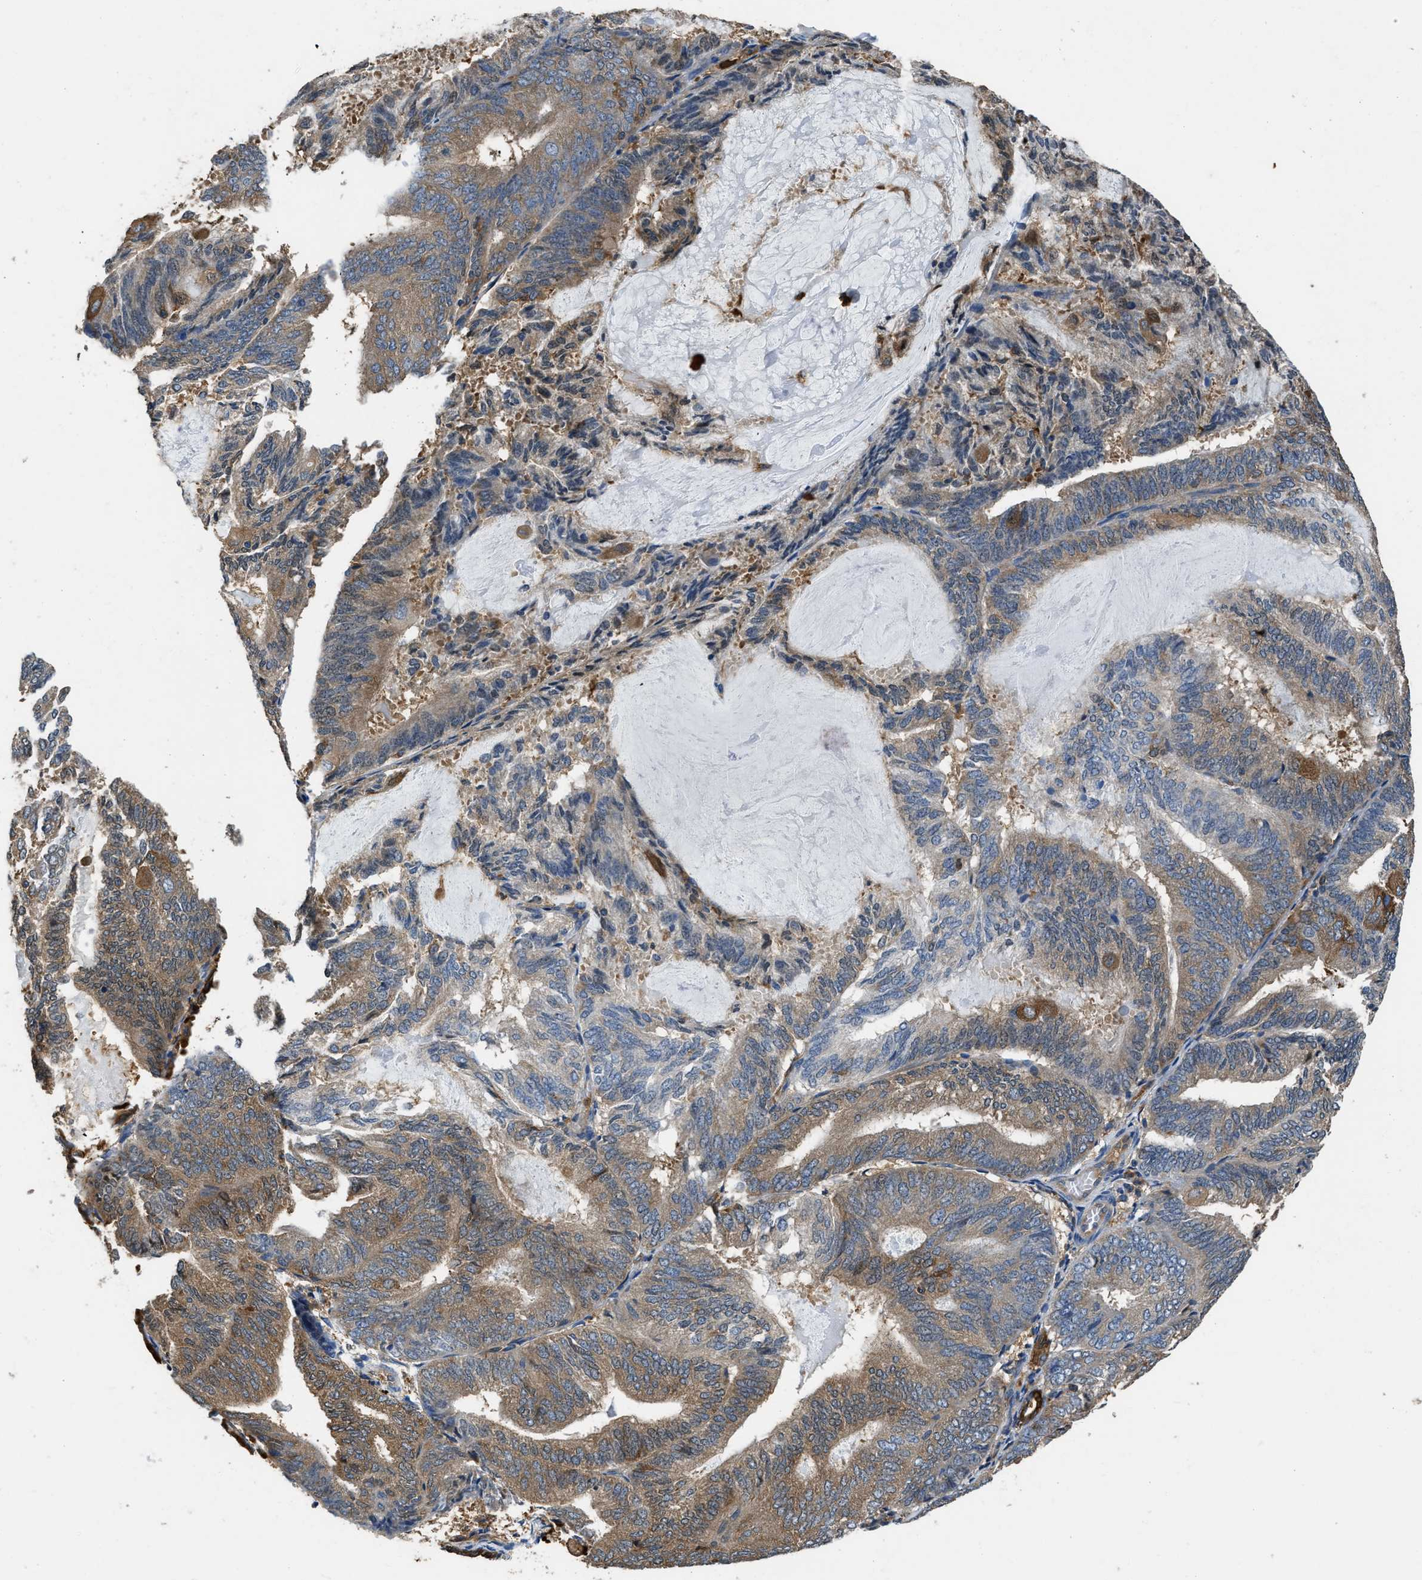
{"staining": {"intensity": "moderate", "quantity": ">75%", "location": "cytoplasmic/membranous"}, "tissue": "endometrial cancer", "cell_type": "Tumor cells", "image_type": "cancer", "snomed": [{"axis": "morphology", "description": "Adenocarcinoma, NOS"}, {"axis": "topography", "description": "Endometrium"}], "caption": "Endometrial adenocarcinoma tissue reveals moderate cytoplasmic/membranous staining in about >75% of tumor cells, visualized by immunohistochemistry.", "gene": "PKM", "patient": {"sex": "female", "age": 81}}